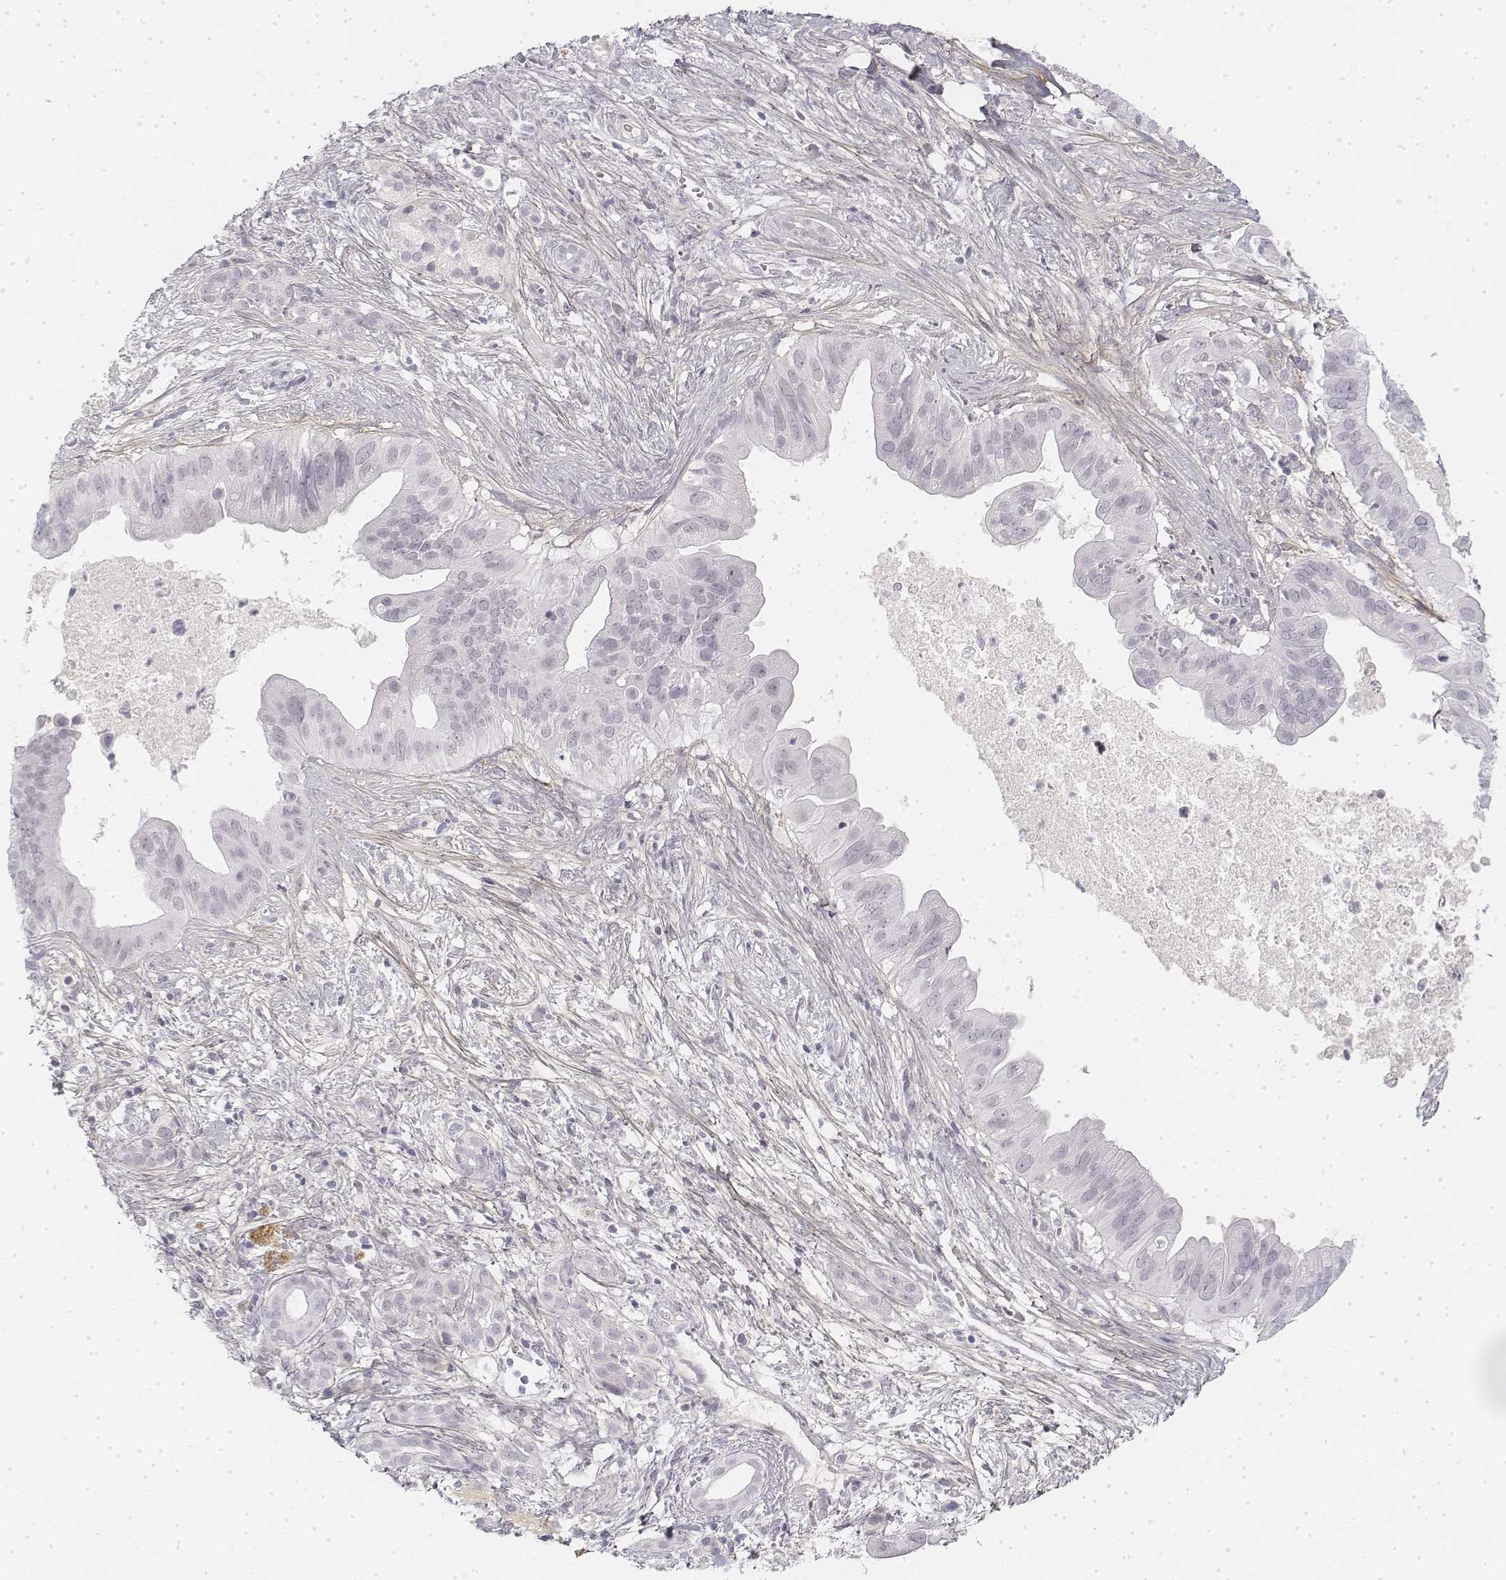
{"staining": {"intensity": "negative", "quantity": "none", "location": "none"}, "tissue": "pancreatic cancer", "cell_type": "Tumor cells", "image_type": "cancer", "snomed": [{"axis": "morphology", "description": "Adenocarcinoma, NOS"}, {"axis": "topography", "description": "Pancreas"}], "caption": "DAB immunohistochemical staining of human adenocarcinoma (pancreatic) displays no significant positivity in tumor cells.", "gene": "KRT84", "patient": {"sex": "male", "age": 61}}